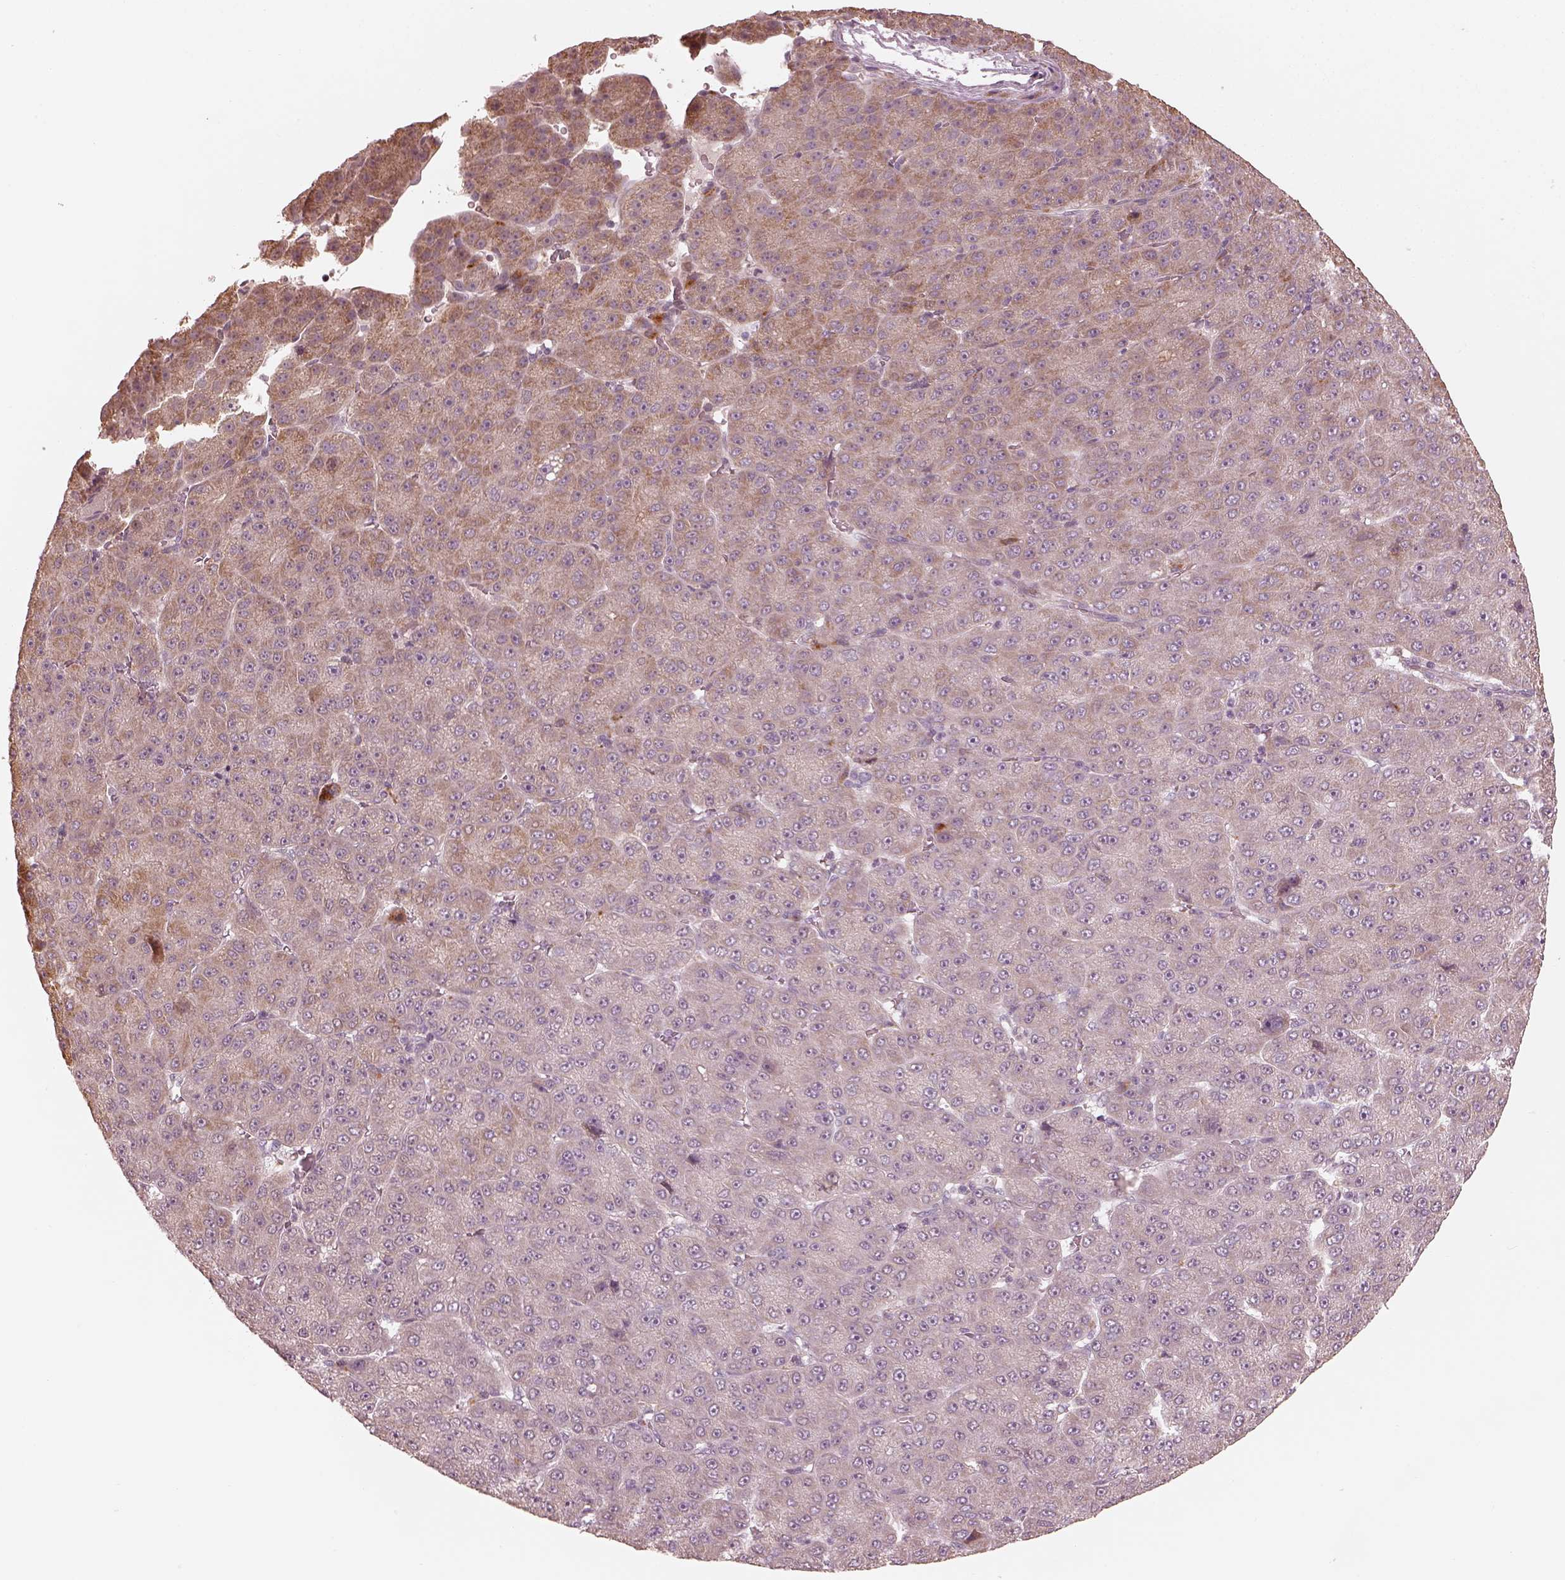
{"staining": {"intensity": "weak", "quantity": "25%-75%", "location": "cytoplasmic/membranous"}, "tissue": "liver cancer", "cell_type": "Tumor cells", "image_type": "cancer", "snomed": [{"axis": "morphology", "description": "Carcinoma, Hepatocellular, NOS"}, {"axis": "topography", "description": "Liver"}], "caption": "High-magnification brightfield microscopy of liver cancer stained with DAB (3,3'-diaminobenzidine) (brown) and counterstained with hematoxylin (blue). tumor cells exhibit weak cytoplasmic/membranous expression is present in approximately25%-75% of cells.", "gene": "SLC25A46", "patient": {"sex": "male", "age": 67}}